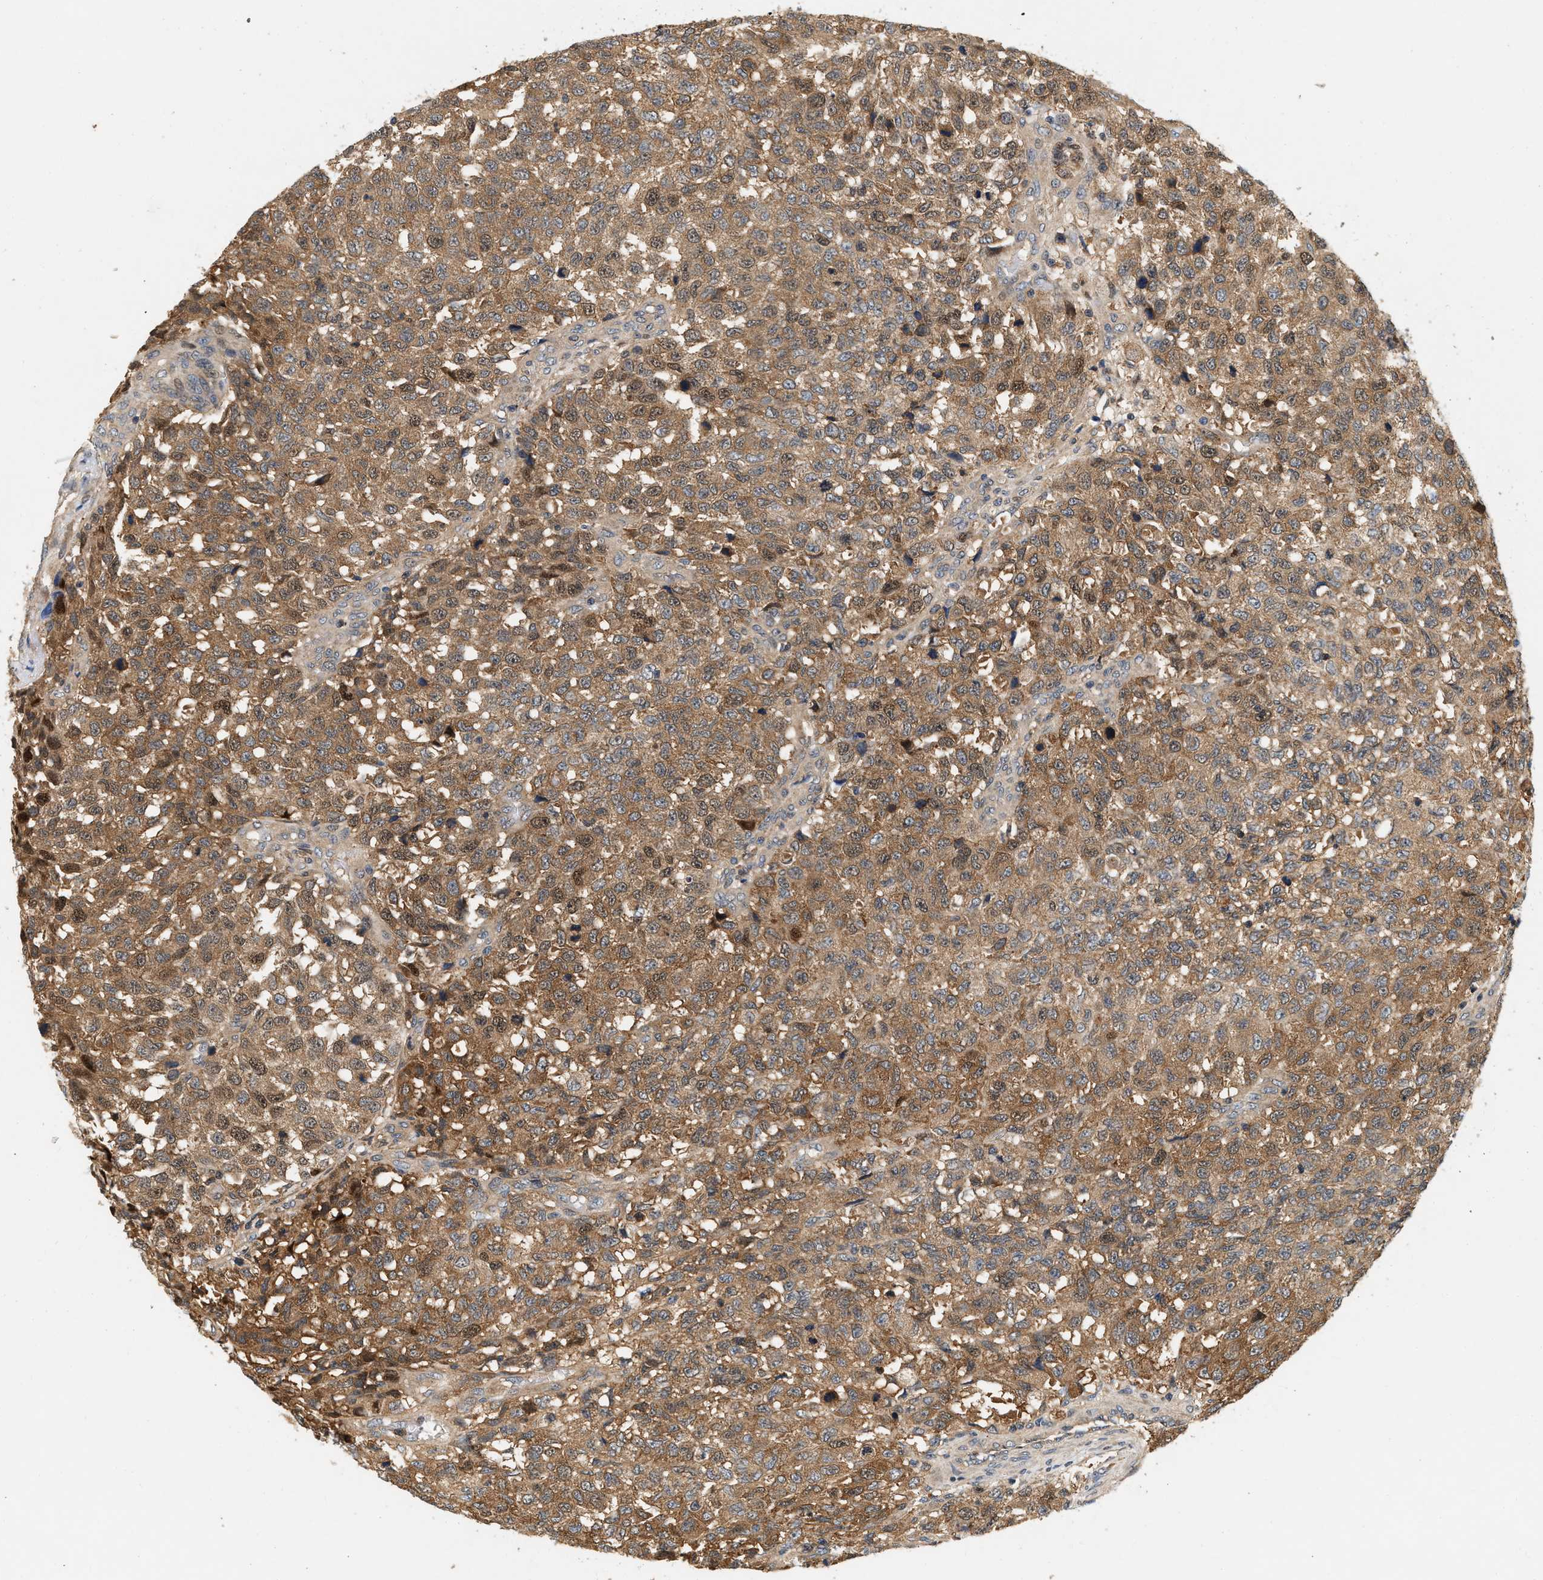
{"staining": {"intensity": "weak", "quantity": ">75%", "location": "cytoplasmic/membranous,nuclear"}, "tissue": "testis cancer", "cell_type": "Tumor cells", "image_type": "cancer", "snomed": [{"axis": "morphology", "description": "Seminoma, NOS"}, {"axis": "topography", "description": "Testis"}], "caption": "Human seminoma (testis) stained with a brown dye demonstrates weak cytoplasmic/membranous and nuclear positive staining in approximately >75% of tumor cells.", "gene": "FAM78A", "patient": {"sex": "male", "age": 59}}